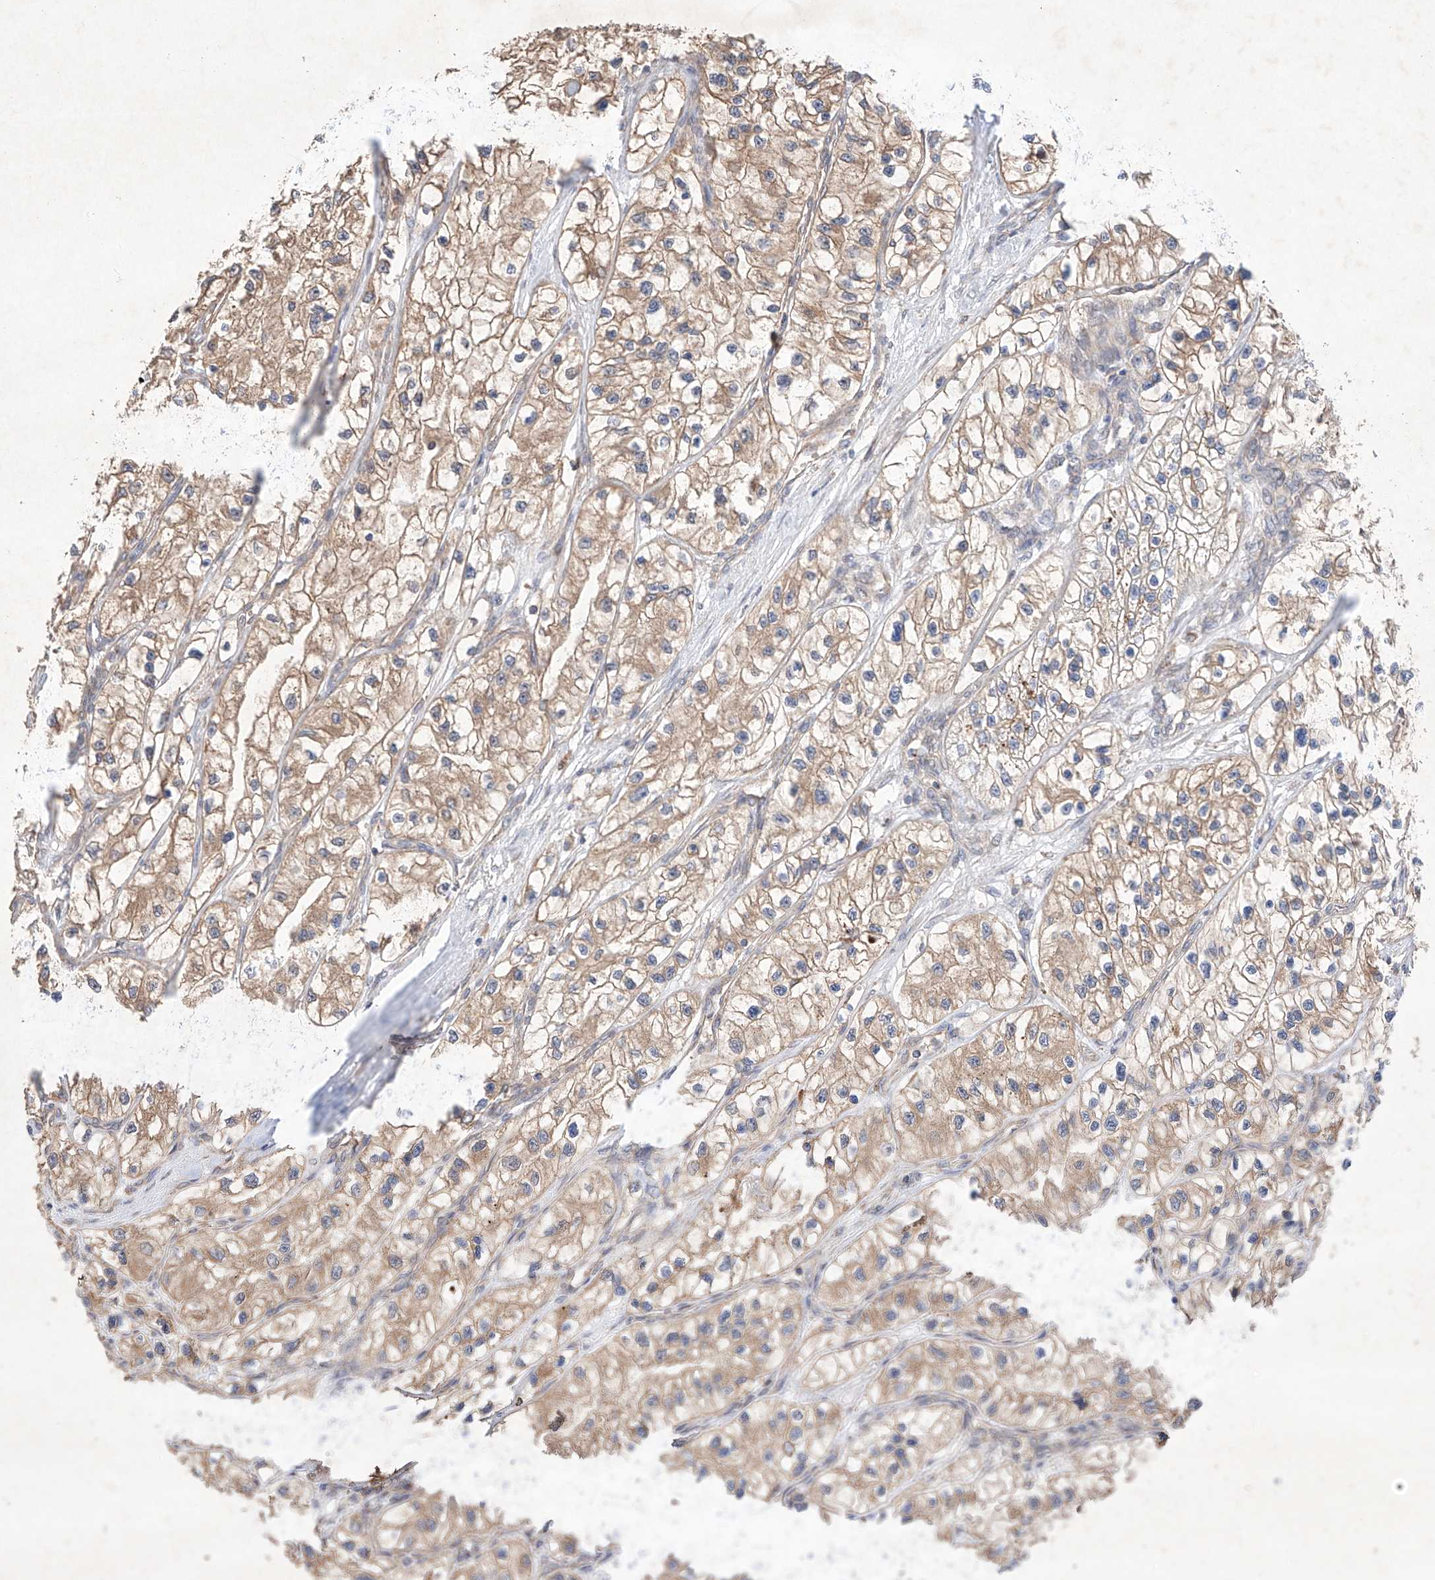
{"staining": {"intensity": "moderate", "quantity": ">75%", "location": "cytoplasmic/membranous"}, "tissue": "renal cancer", "cell_type": "Tumor cells", "image_type": "cancer", "snomed": [{"axis": "morphology", "description": "Adenocarcinoma, NOS"}, {"axis": "topography", "description": "Kidney"}], "caption": "Protein staining displays moderate cytoplasmic/membranous staining in approximately >75% of tumor cells in renal cancer. Using DAB (3,3'-diaminobenzidine) (brown) and hematoxylin (blue) stains, captured at high magnification using brightfield microscopy.", "gene": "C6orf62", "patient": {"sex": "female", "age": 57}}